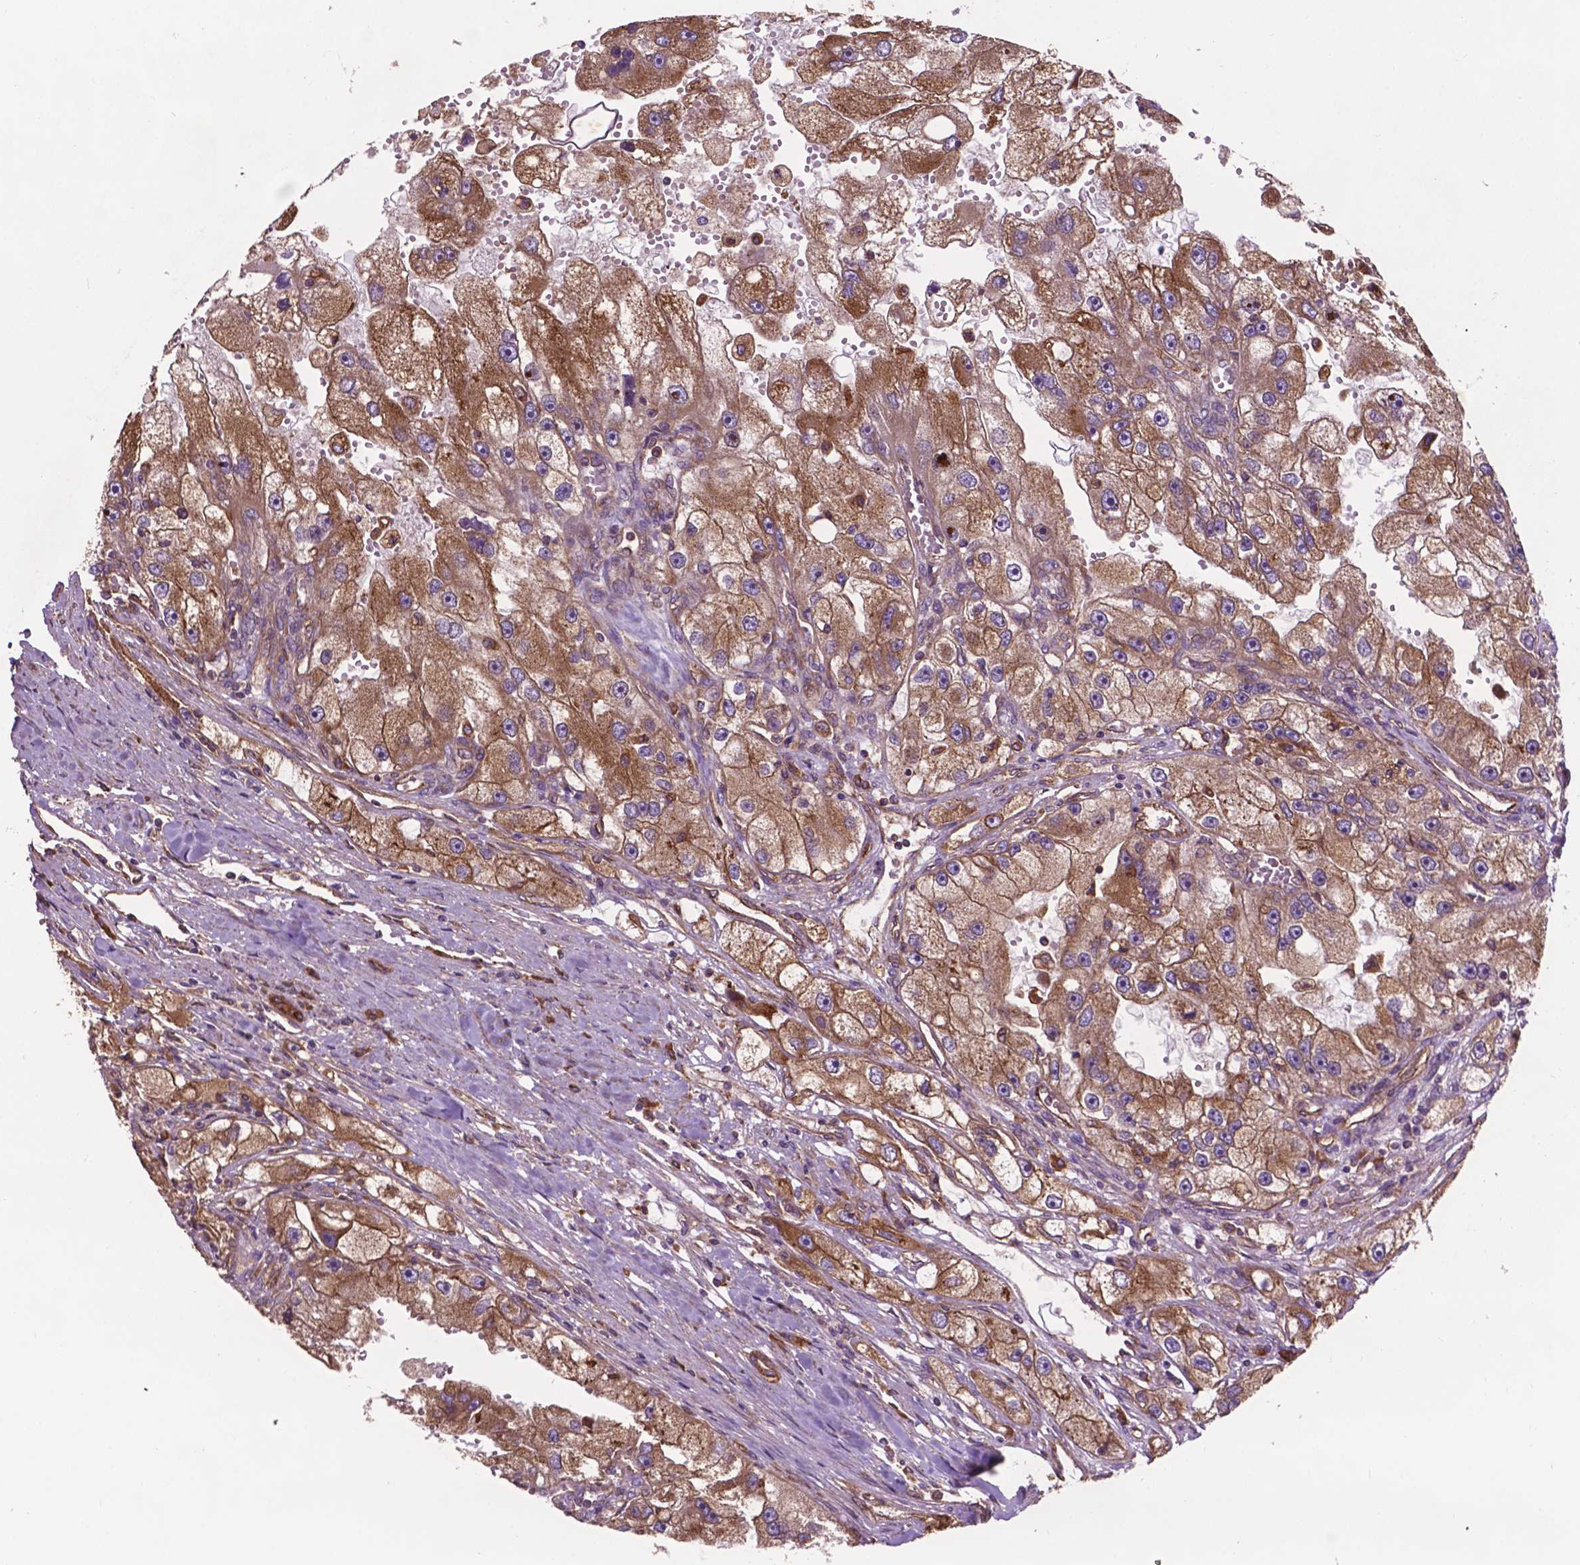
{"staining": {"intensity": "moderate", "quantity": ">75%", "location": "cytoplasmic/membranous"}, "tissue": "renal cancer", "cell_type": "Tumor cells", "image_type": "cancer", "snomed": [{"axis": "morphology", "description": "Adenocarcinoma, NOS"}, {"axis": "topography", "description": "Kidney"}], "caption": "Protein analysis of renal cancer (adenocarcinoma) tissue demonstrates moderate cytoplasmic/membranous staining in about >75% of tumor cells. The protein is shown in brown color, while the nuclei are stained blue.", "gene": "CCDC71L", "patient": {"sex": "male", "age": 63}}